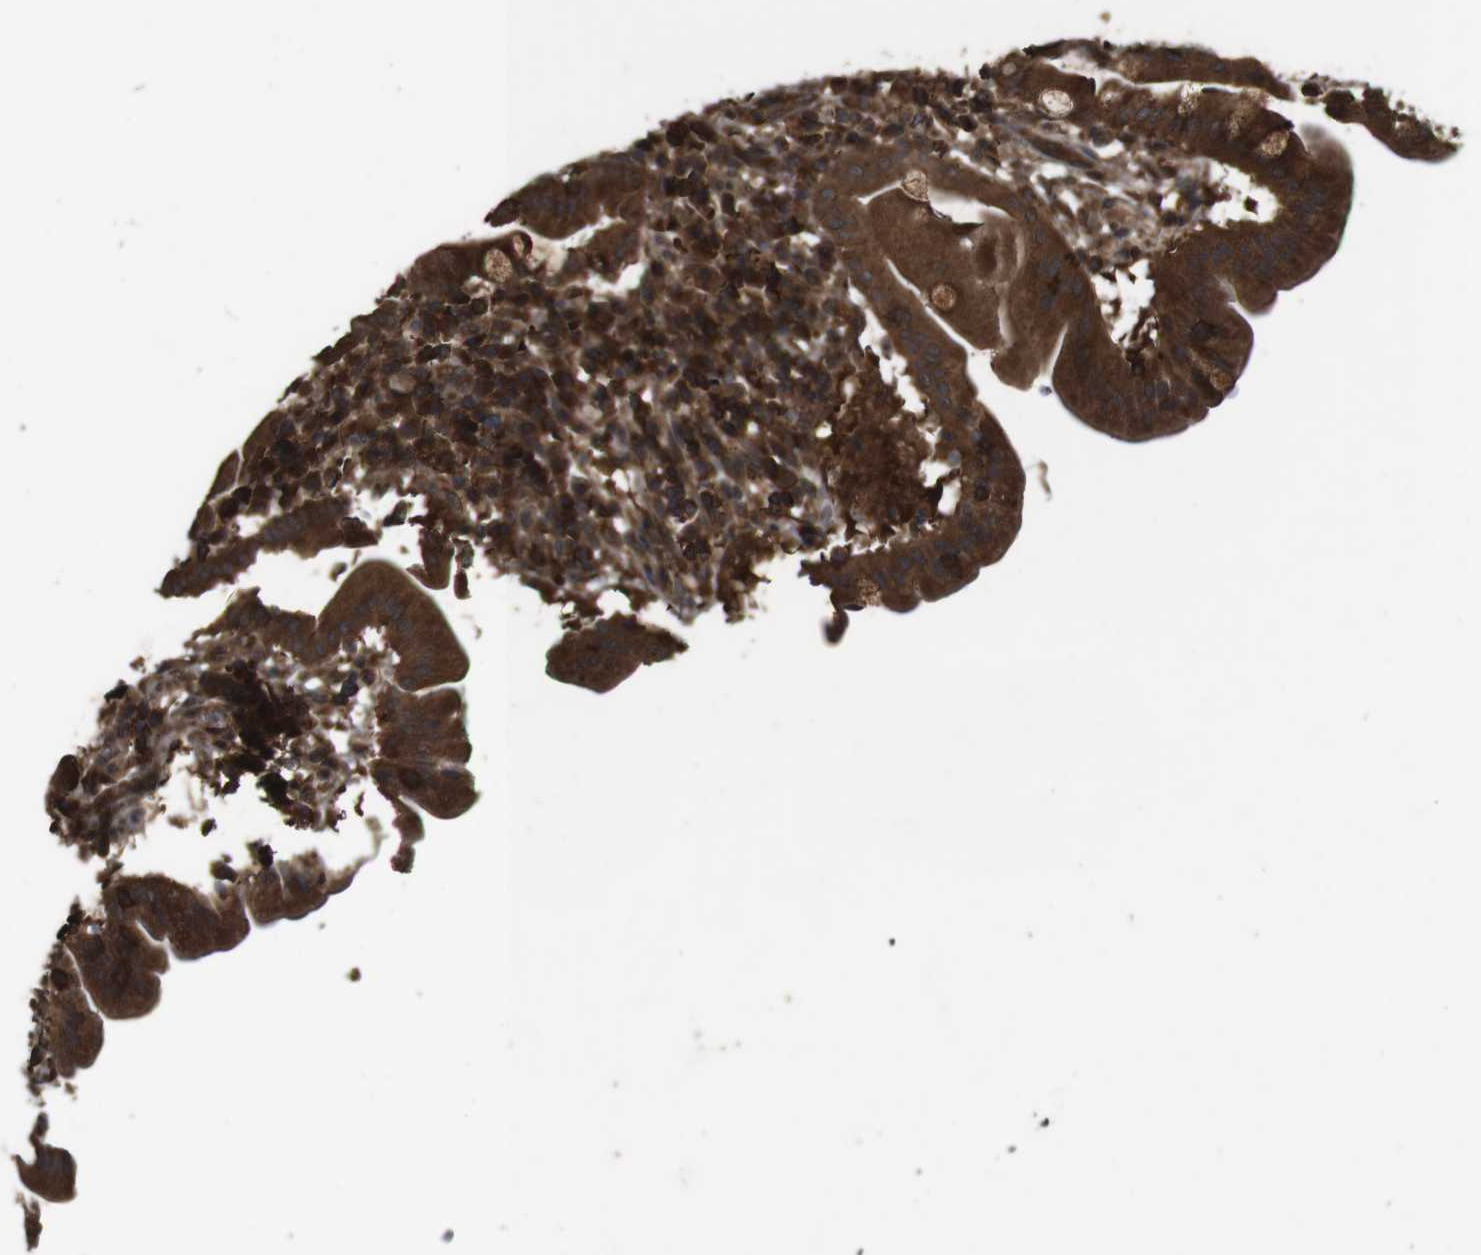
{"staining": {"intensity": "strong", "quantity": ">75%", "location": "cytoplasmic/membranous"}, "tissue": "duodenum", "cell_type": "Glandular cells", "image_type": "normal", "snomed": [{"axis": "morphology", "description": "Normal tissue, NOS"}, {"axis": "topography", "description": "Duodenum"}], "caption": "Protein analysis of benign duodenum shows strong cytoplasmic/membranous staining in approximately >75% of glandular cells. Using DAB (brown) and hematoxylin (blue) stains, captured at high magnification using brightfield microscopy.", "gene": "BAG4", "patient": {"sex": "male", "age": 50}}